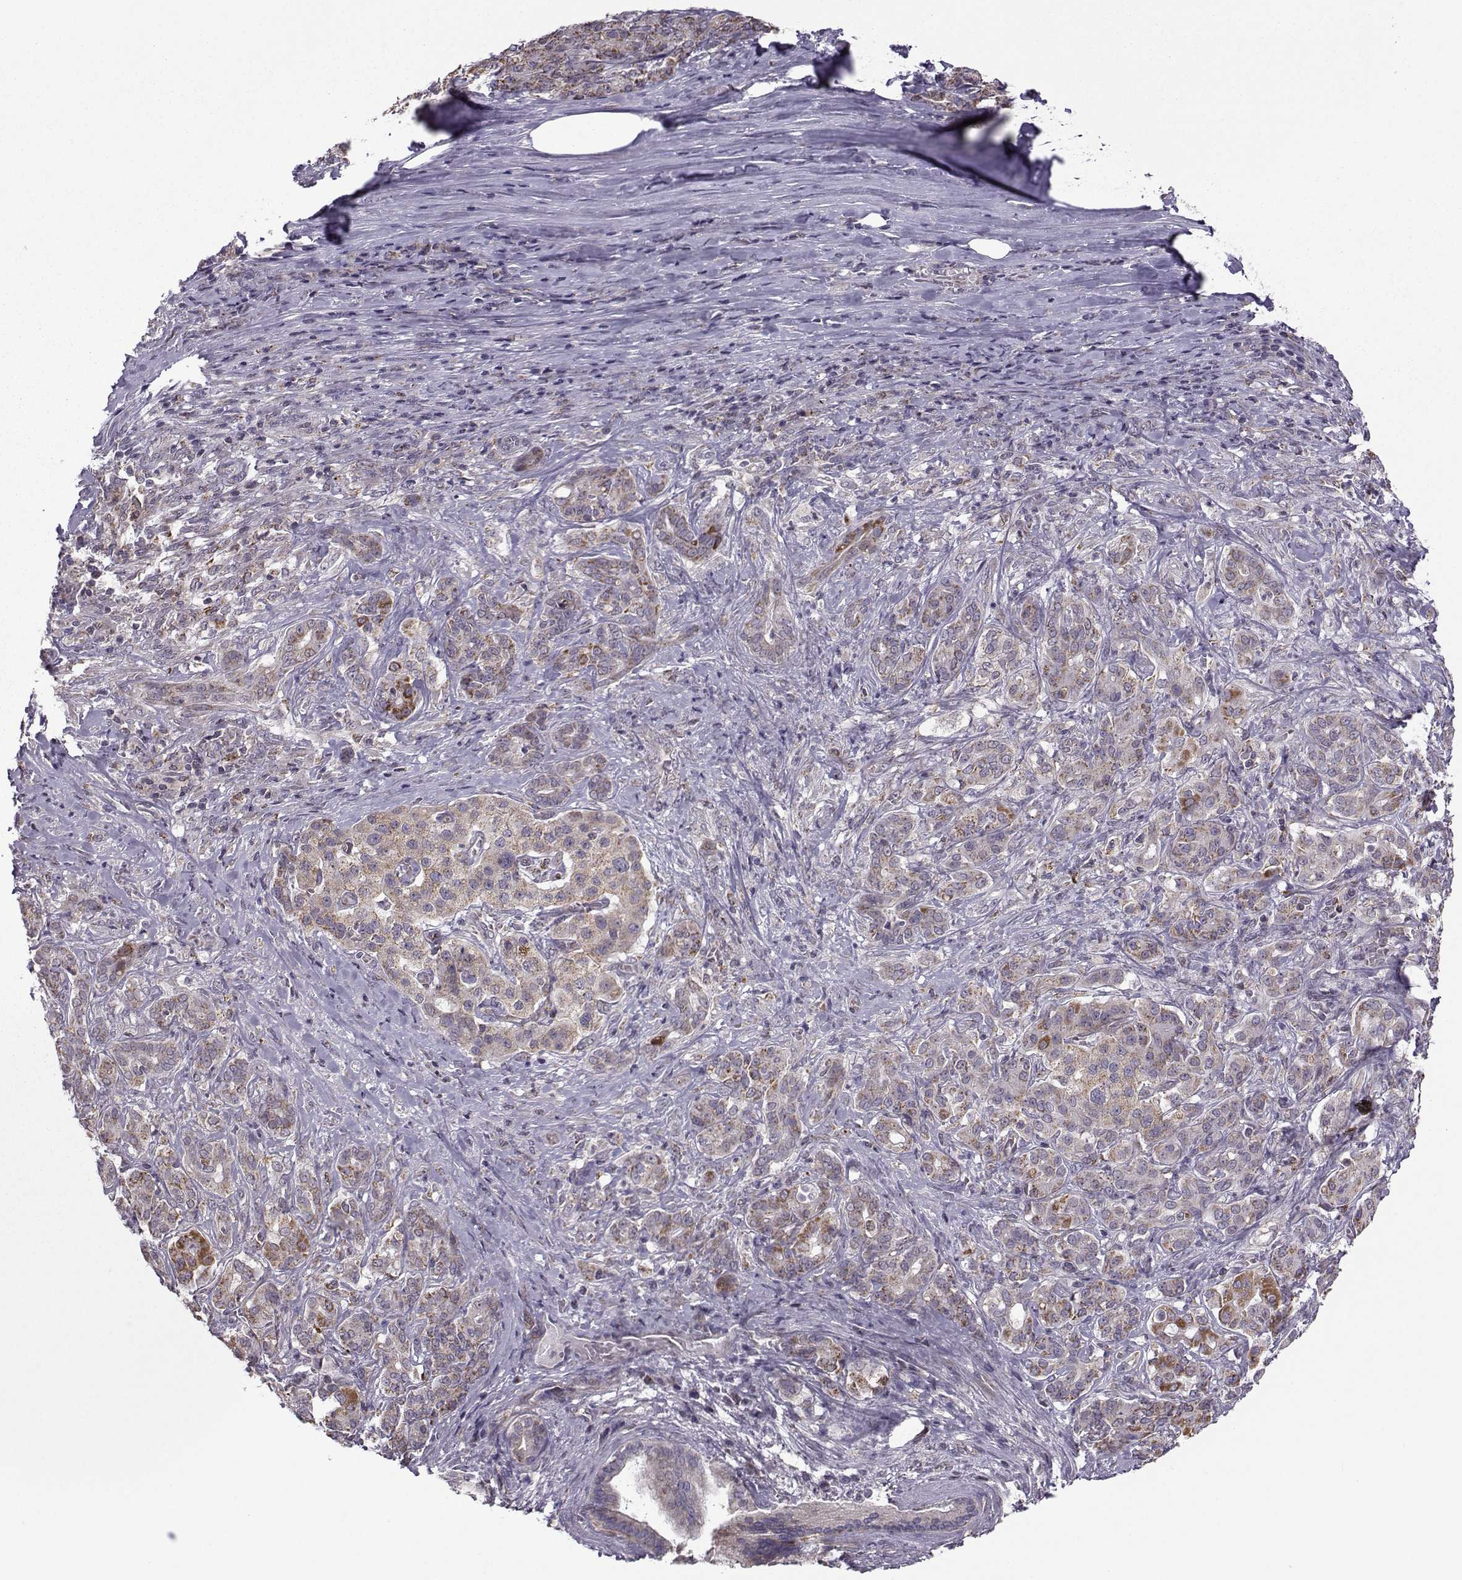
{"staining": {"intensity": "strong", "quantity": "25%-75%", "location": "cytoplasmic/membranous"}, "tissue": "pancreatic cancer", "cell_type": "Tumor cells", "image_type": "cancer", "snomed": [{"axis": "morphology", "description": "Normal tissue, NOS"}, {"axis": "morphology", "description": "Inflammation, NOS"}, {"axis": "morphology", "description": "Adenocarcinoma, NOS"}, {"axis": "topography", "description": "Pancreas"}], "caption": "IHC of human pancreatic adenocarcinoma shows high levels of strong cytoplasmic/membranous positivity in approximately 25%-75% of tumor cells.", "gene": "NECAB3", "patient": {"sex": "male", "age": 57}}